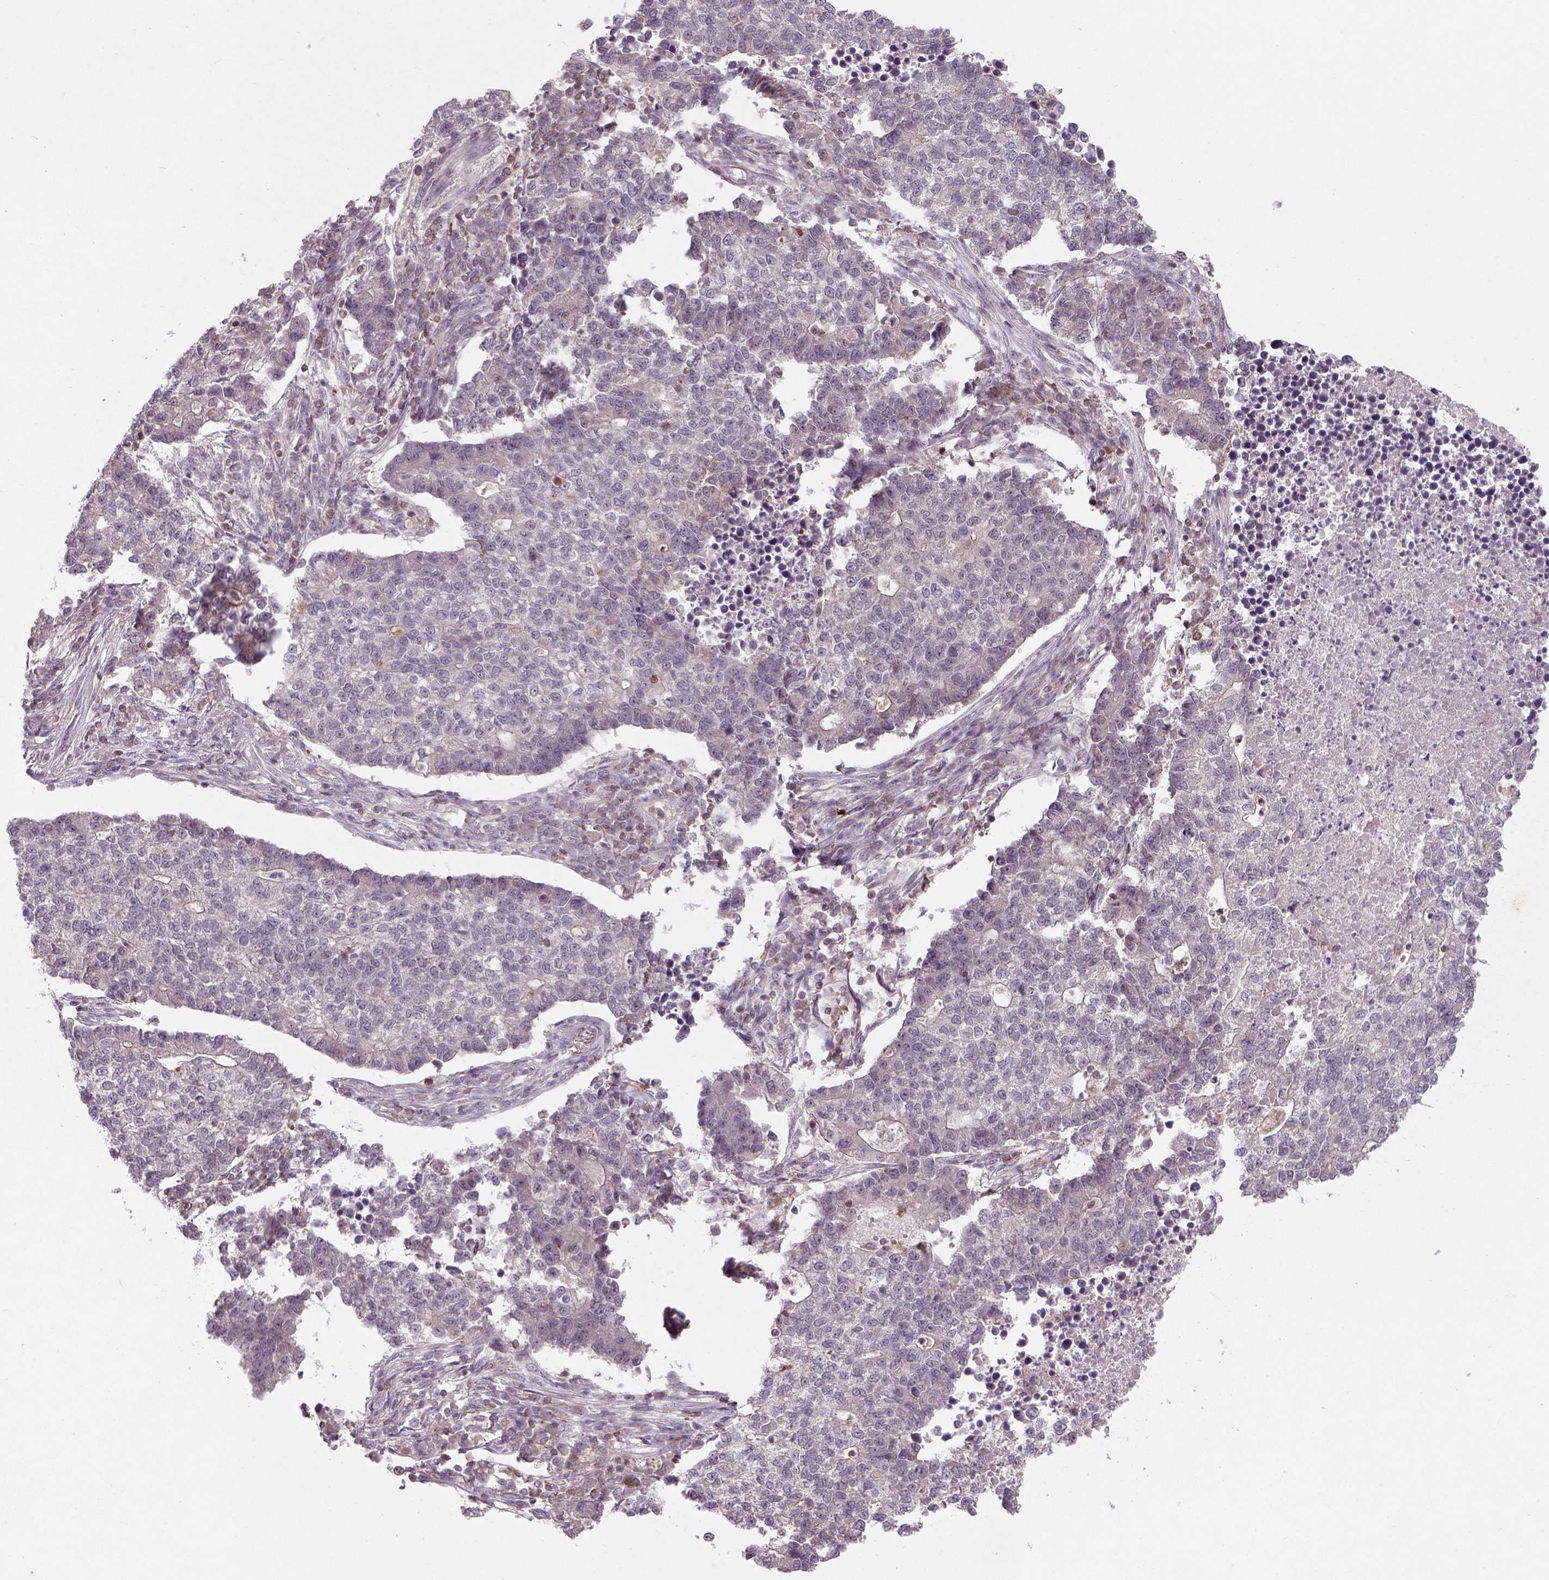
{"staining": {"intensity": "weak", "quantity": "<25%", "location": "cytoplasmic/membranous"}, "tissue": "lung cancer", "cell_type": "Tumor cells", "image_type": "cancer", "snomed": [{"axis": "morphology", "description": "Adenocarcinoma, NOS"}, {"axis": "topography", "description": "Lung"}], "caption": "Lung cancer (adenocarcinoma) stained for a protein using immunohistochemistry displays no expression tumor cells.", "gene": "CAMKK1", "patient": {"sex": "male", "age": 57}}